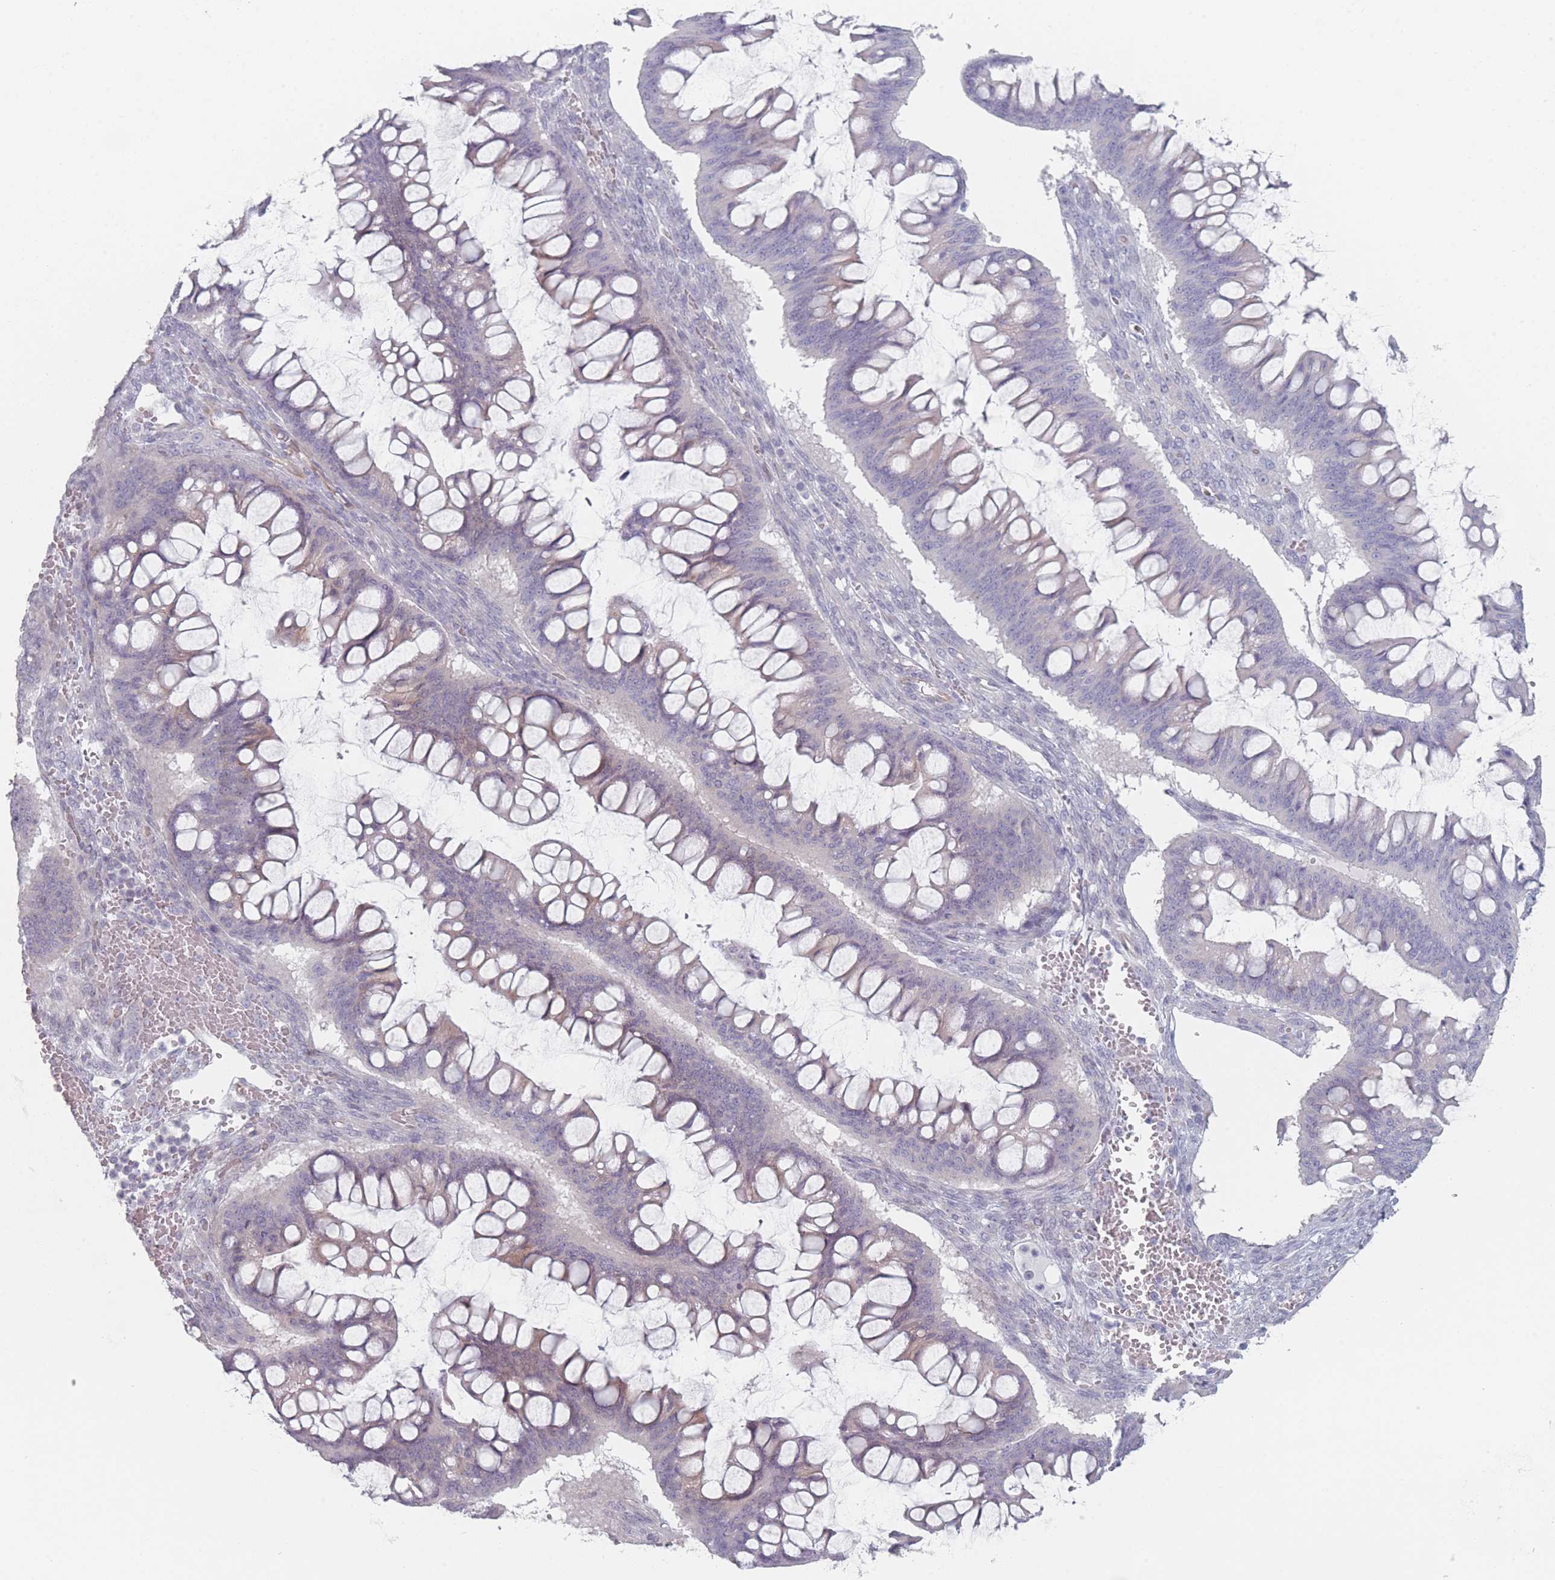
{"staining": {"intensity": "weak", "quantity": "<25%", "location": "cytoplasmic/membranous"}, "tissue": "ovarian cancer", "cell_type": "Tumor cells", "image_type": "cancer", "snomed": [{"axis": "morphology", "description": "Cystadenocarcinoma, mucinous, NOS"}, {"axis": "topography", "description": "Ovary"}], "caption": "Tumor cells are negative for protein expression in human mucinous cystadenocarcinoma (ovarian).", "gene": "RNF4", "patient": {"sex": "female", "age": 73}}